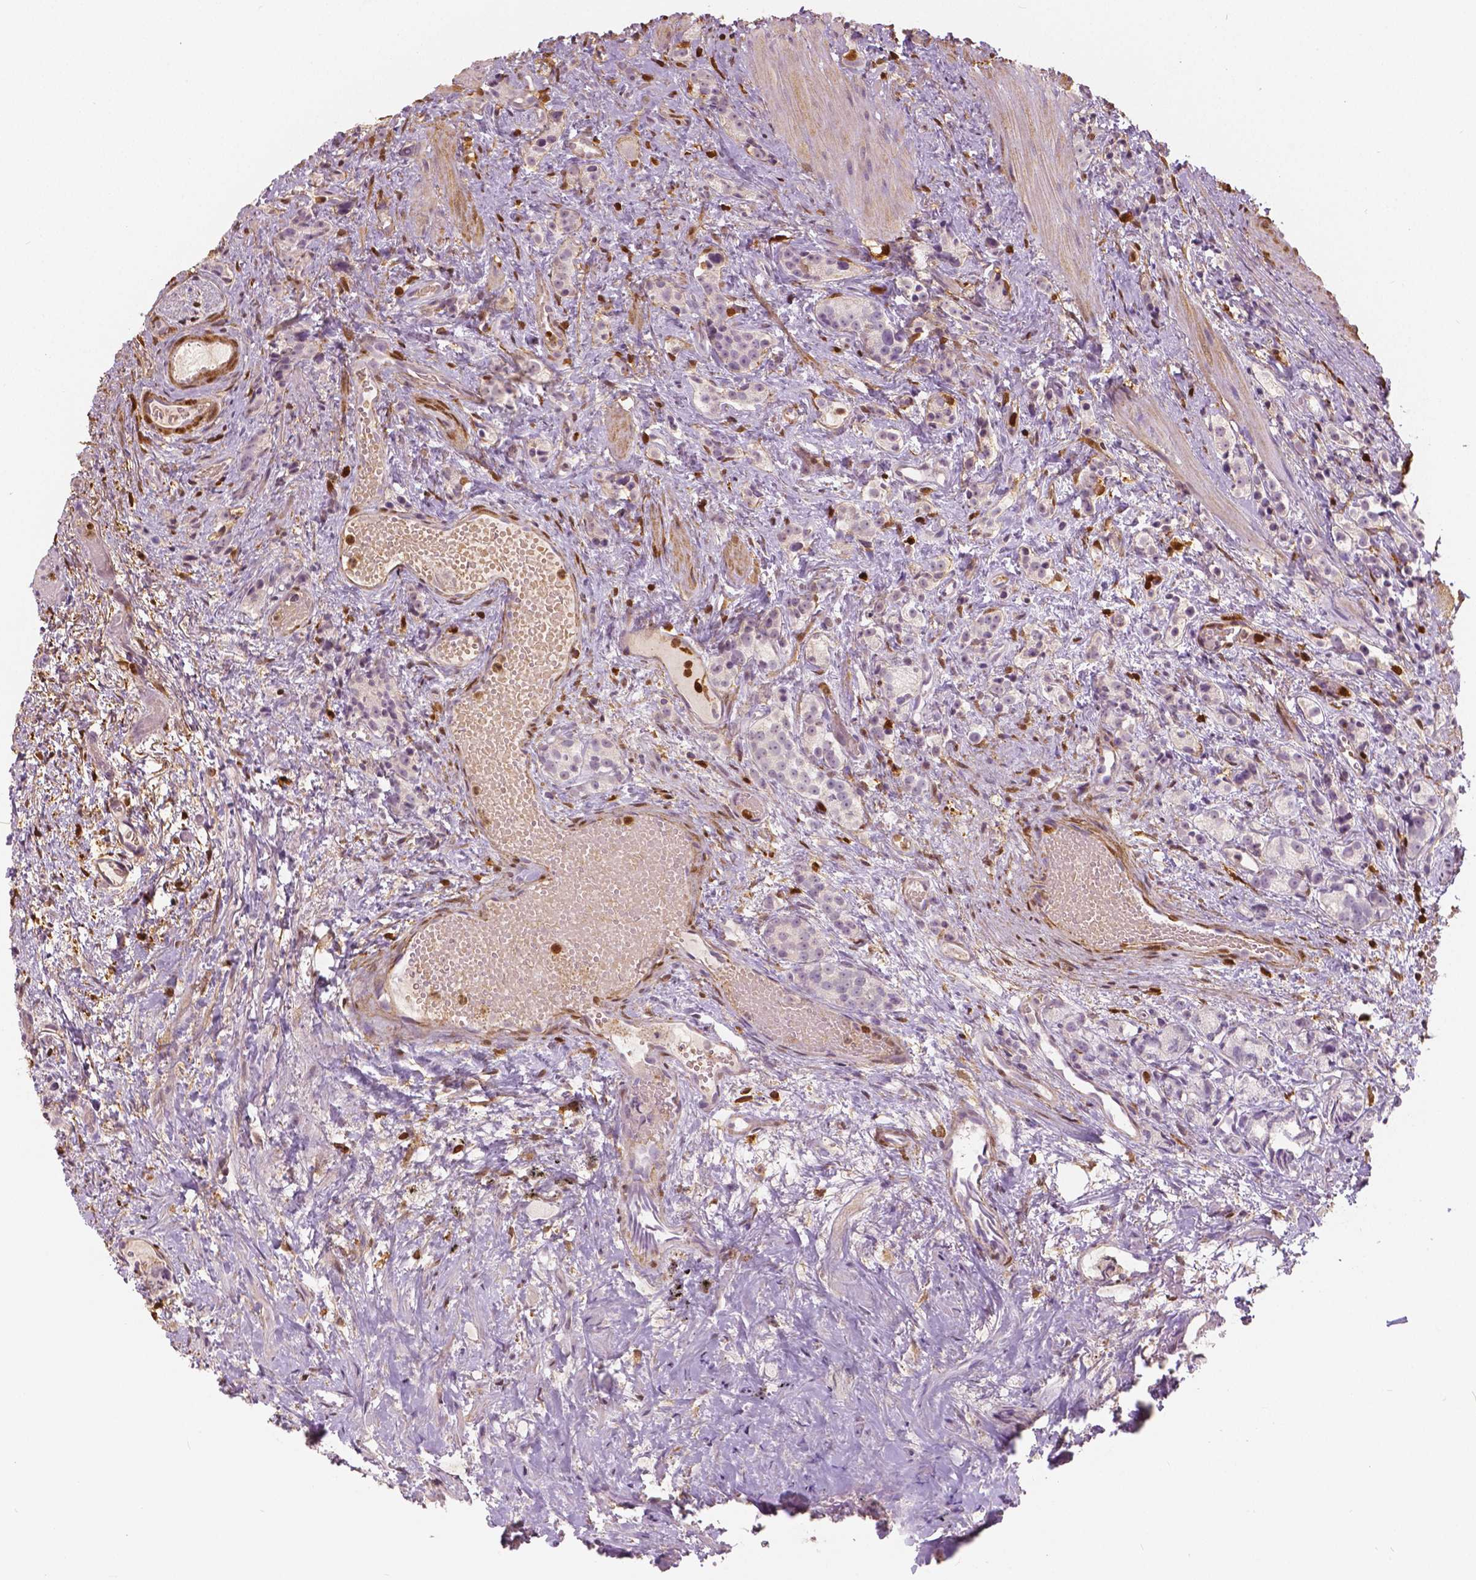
{"staining": {"intensity": "negative", "quantity": "none", "location": "none"}, "tissue": "prostate cancer", "cell_type": "Tumor cells", "image_type": "cancer", "snomed": [{"axis": "morphology", "description": "Adenocarcinoma, High grade"}, {"axis": "topography", "description": "Prostate"}], "caption": "Immunohistochemical staining of human high-grade adenocarcinoma (prostate) reveals no significant expression in tumor cells.", "gene": "S100A4", "patient": {"sex": "male", "age": 53}}